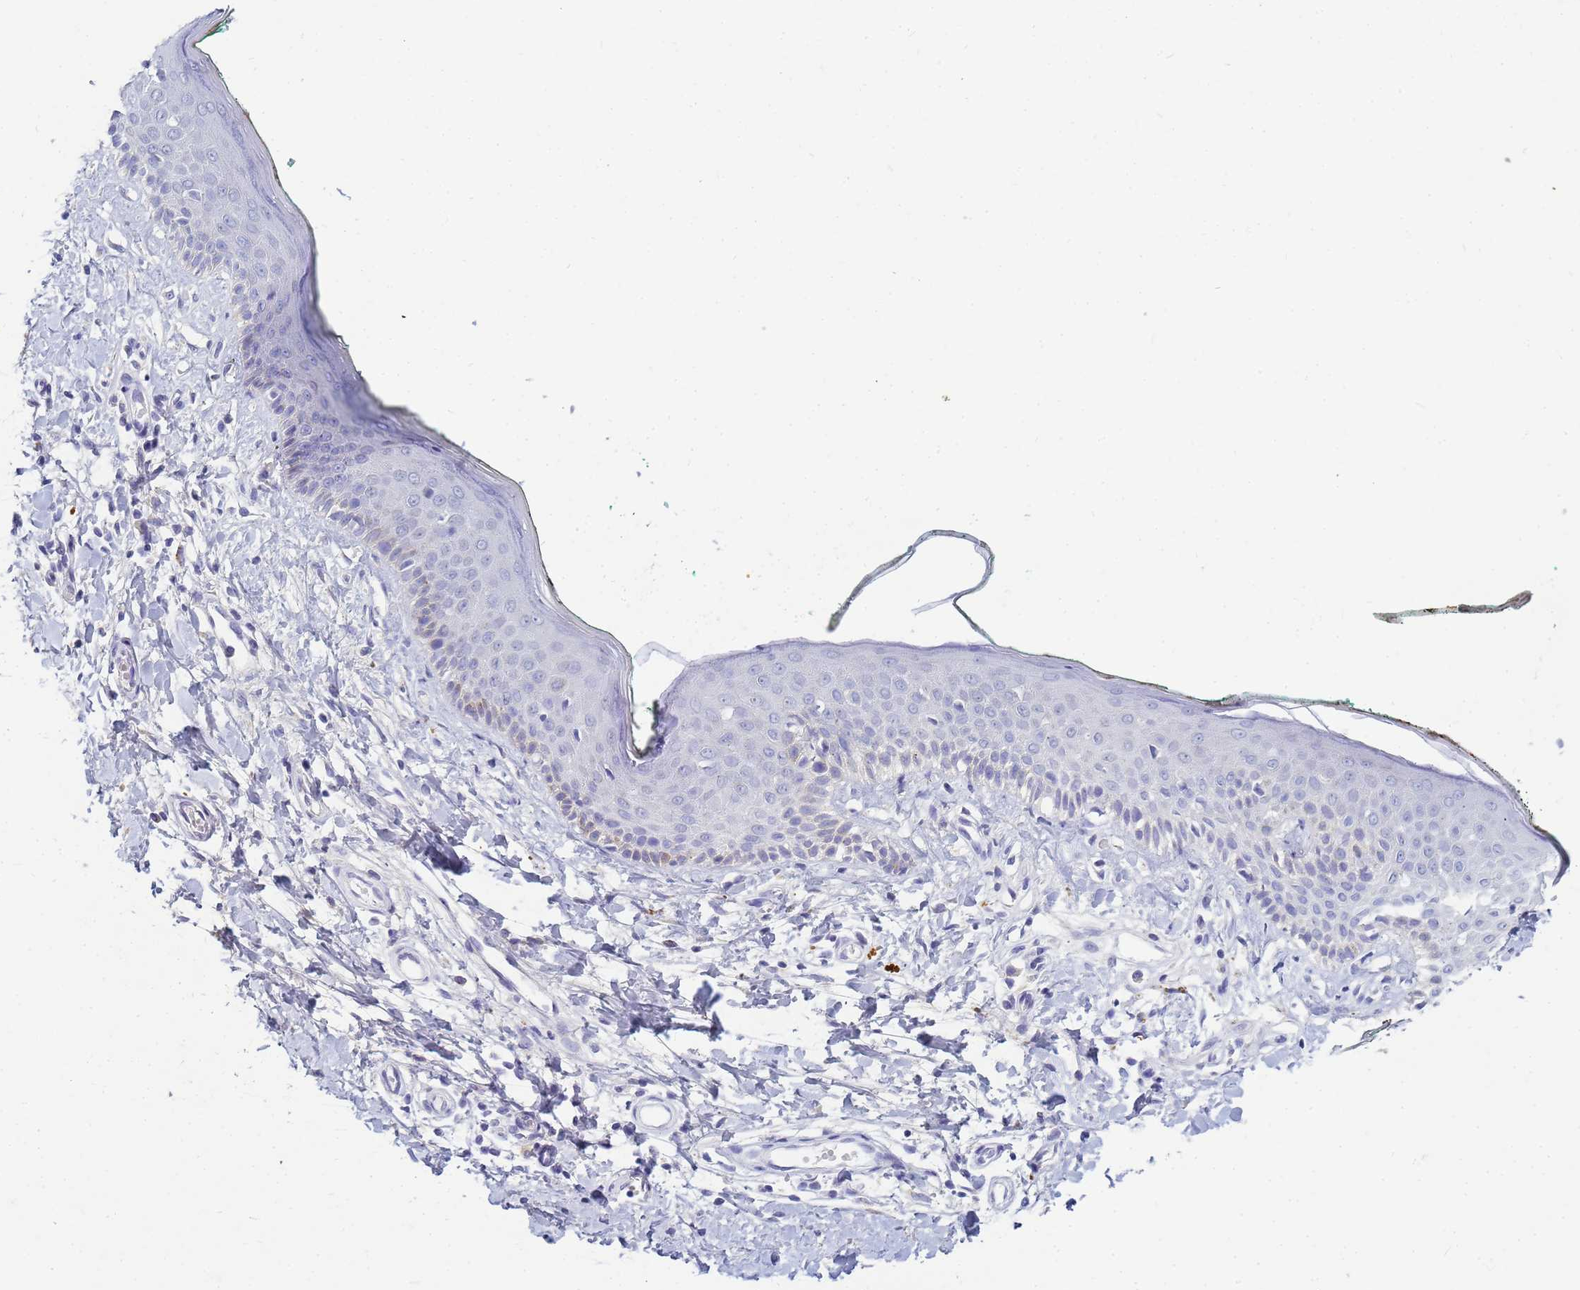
{"staining": {"intensity": "negative", "quantity": "none", "location": "none"}, "tissue": "skin", "cell_type": "Fibroblasts", "image_type": "normal", "snomed": [{"axis": "morphology", "description": "Normal tissue, NOS"}, {"axis": "morphology", "description": "Malignant melanoma, NOS"}, {"axis": "topography", "description": "Skin"}], "caption": "Fibroblasts show no significant protein expression in benign skin.", "gene": "B3GNT8", "patient": {"sex": "male", "age": 62}}